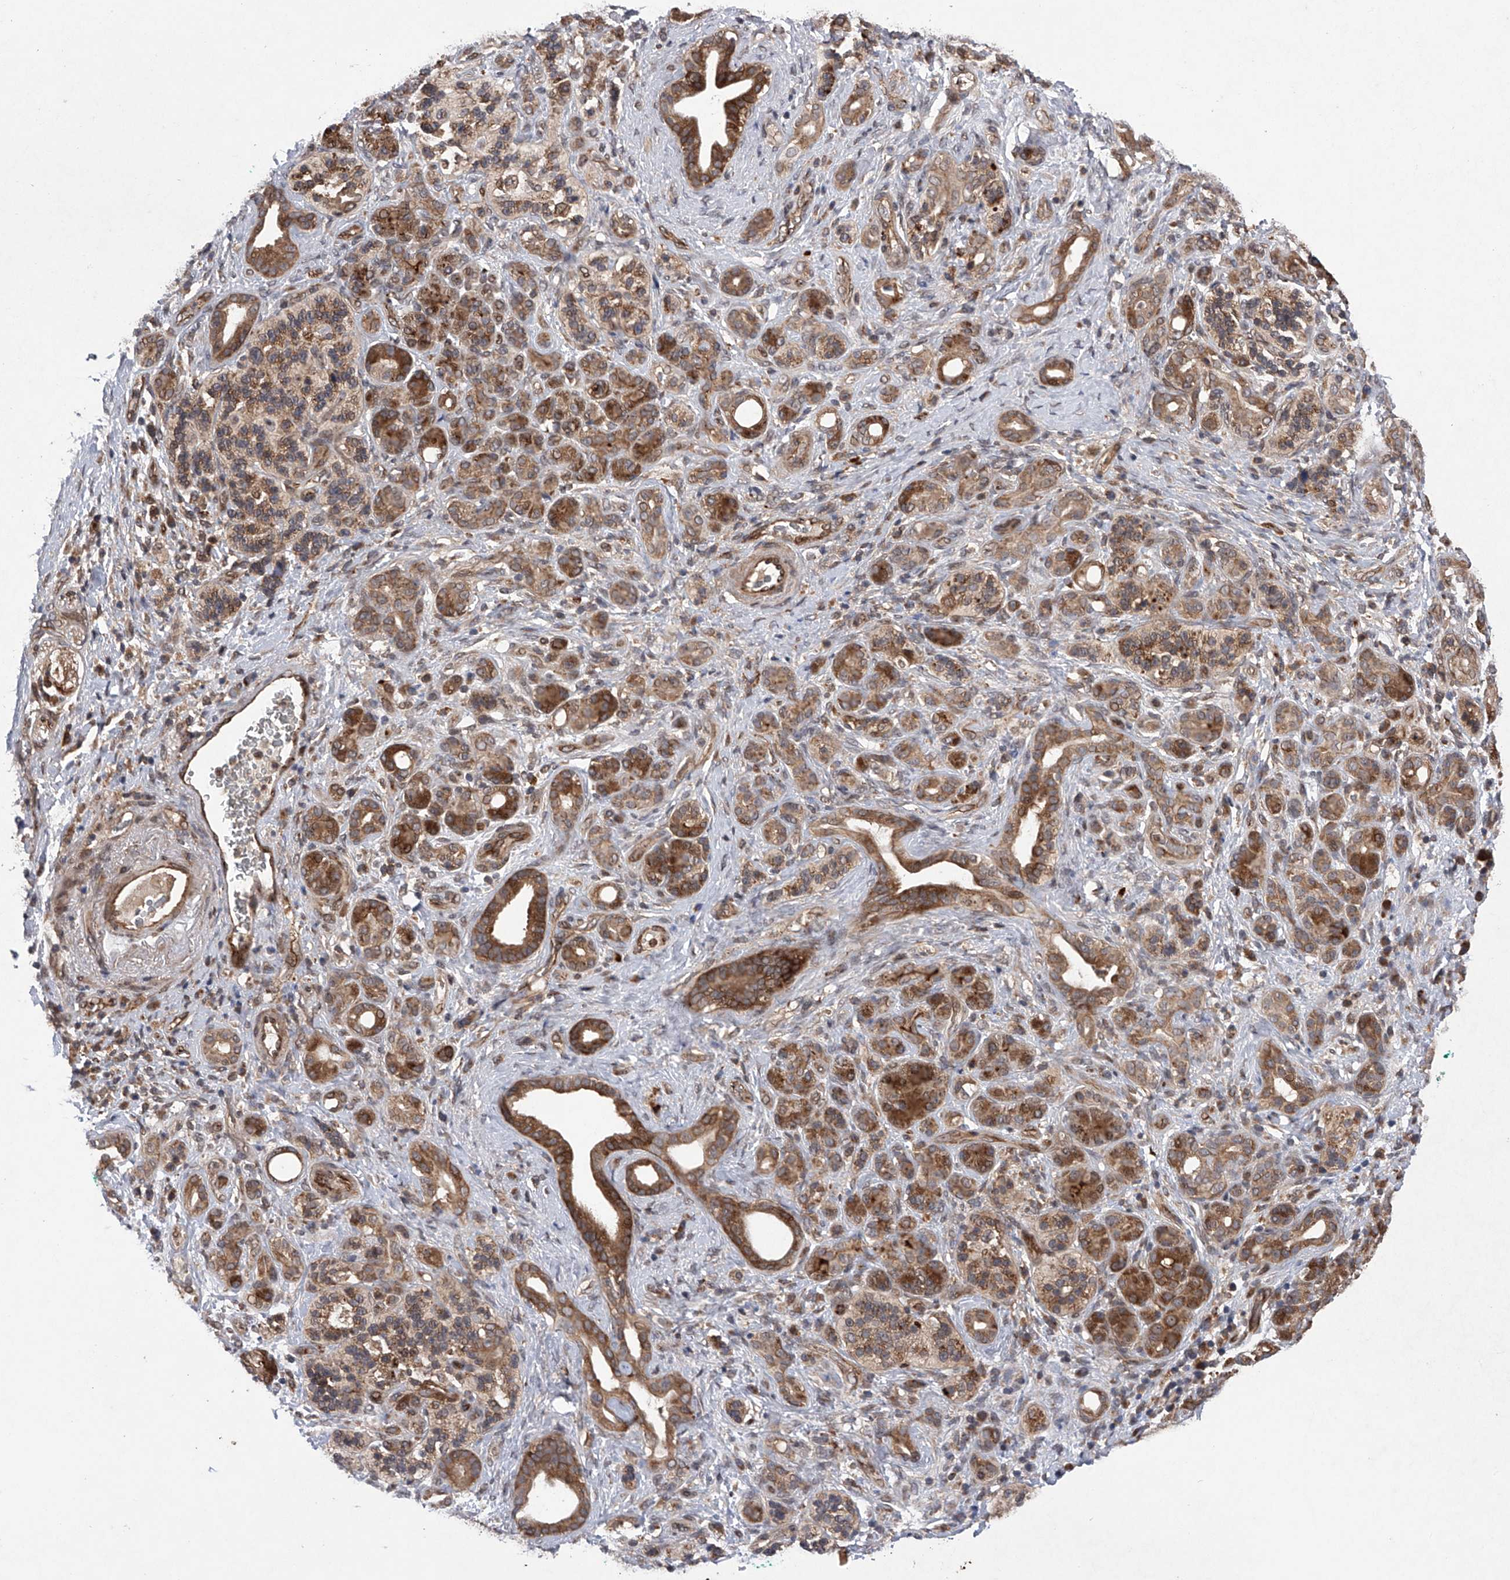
{"staining": {"intensity": "moderate", "quantity": ">75%", "location": "cytoplasmic/membranous"}, "tissue": "pancreatic cancer", "cell_type": "Tumor cells", "image_type": "cancer", "snomed": [{"axis": "morphology", "description": "Adenocarcinoma, NOS"}, {"axis": "topography", "description": "Pancreas"}], "caption": "Immunohistochemistry (IHC) (DAB (3,3'-diaminobenzidine)) staining of human pancreatic adenocarcinoma demonstrates moderate cytoplasmic/membranous protein expression in approximately >75% of tumor cells.", "gene": "MAP3K11", "patient": {"sex": "male", "age": 78}}